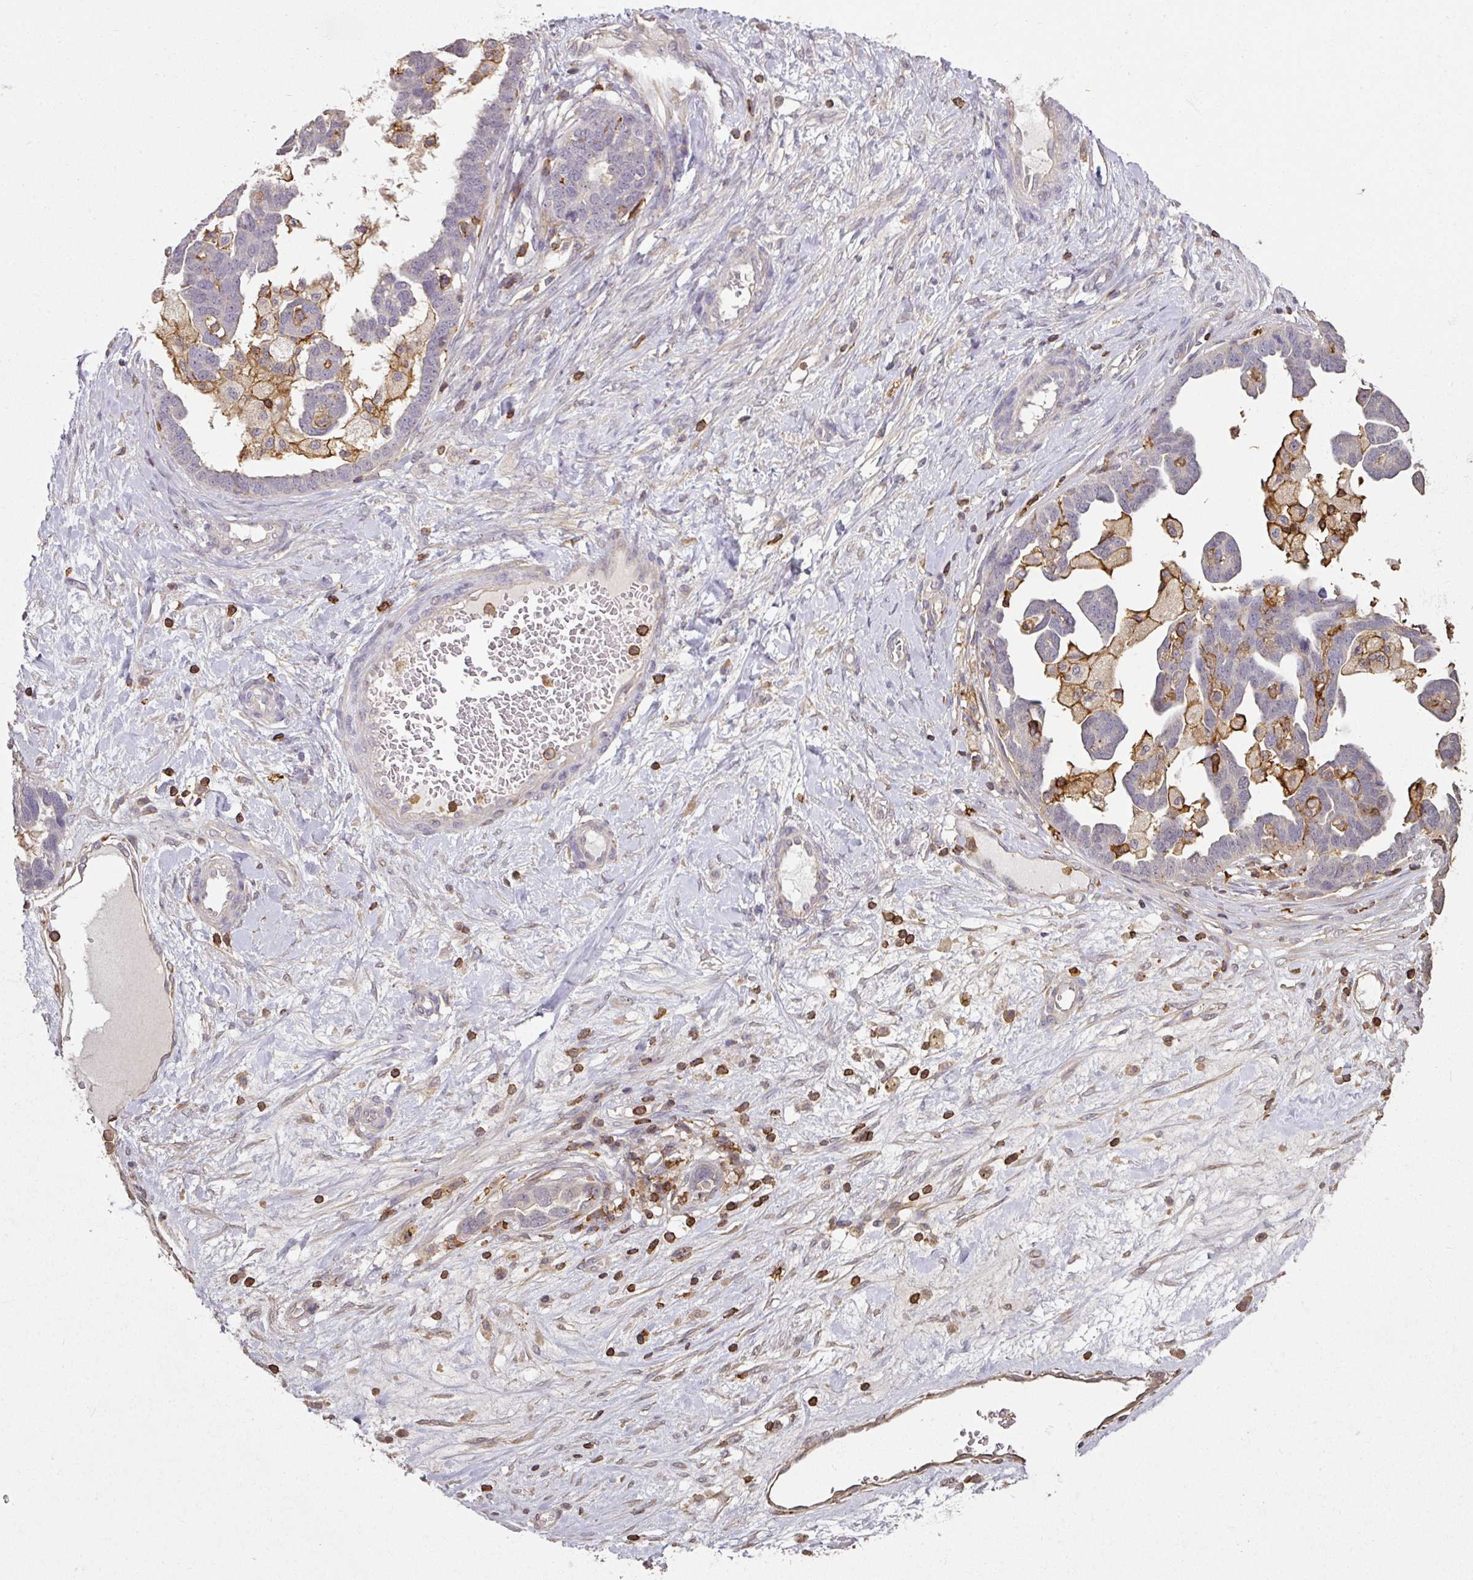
{"staining": {"intensity": "negative", "quantity": "none", "location": "none"}, "tissue": "ovarian cancer", "cell_type": "Tumor cells", "image_type": "cancer", "snomed": [{"axis": "morphology", "description": "Cystadenocarcinoma, serous, NOS"}, {"axis": "topography", "description": "Ovary"}], "caption": "This is a histopathology image of immunohistochemistry staining of ovarian serous cystadenocarcinoma, which shows no expression in tumor cells.", "gene": "OLFML2B", "patient": {"sex": "female", "age": 54}}